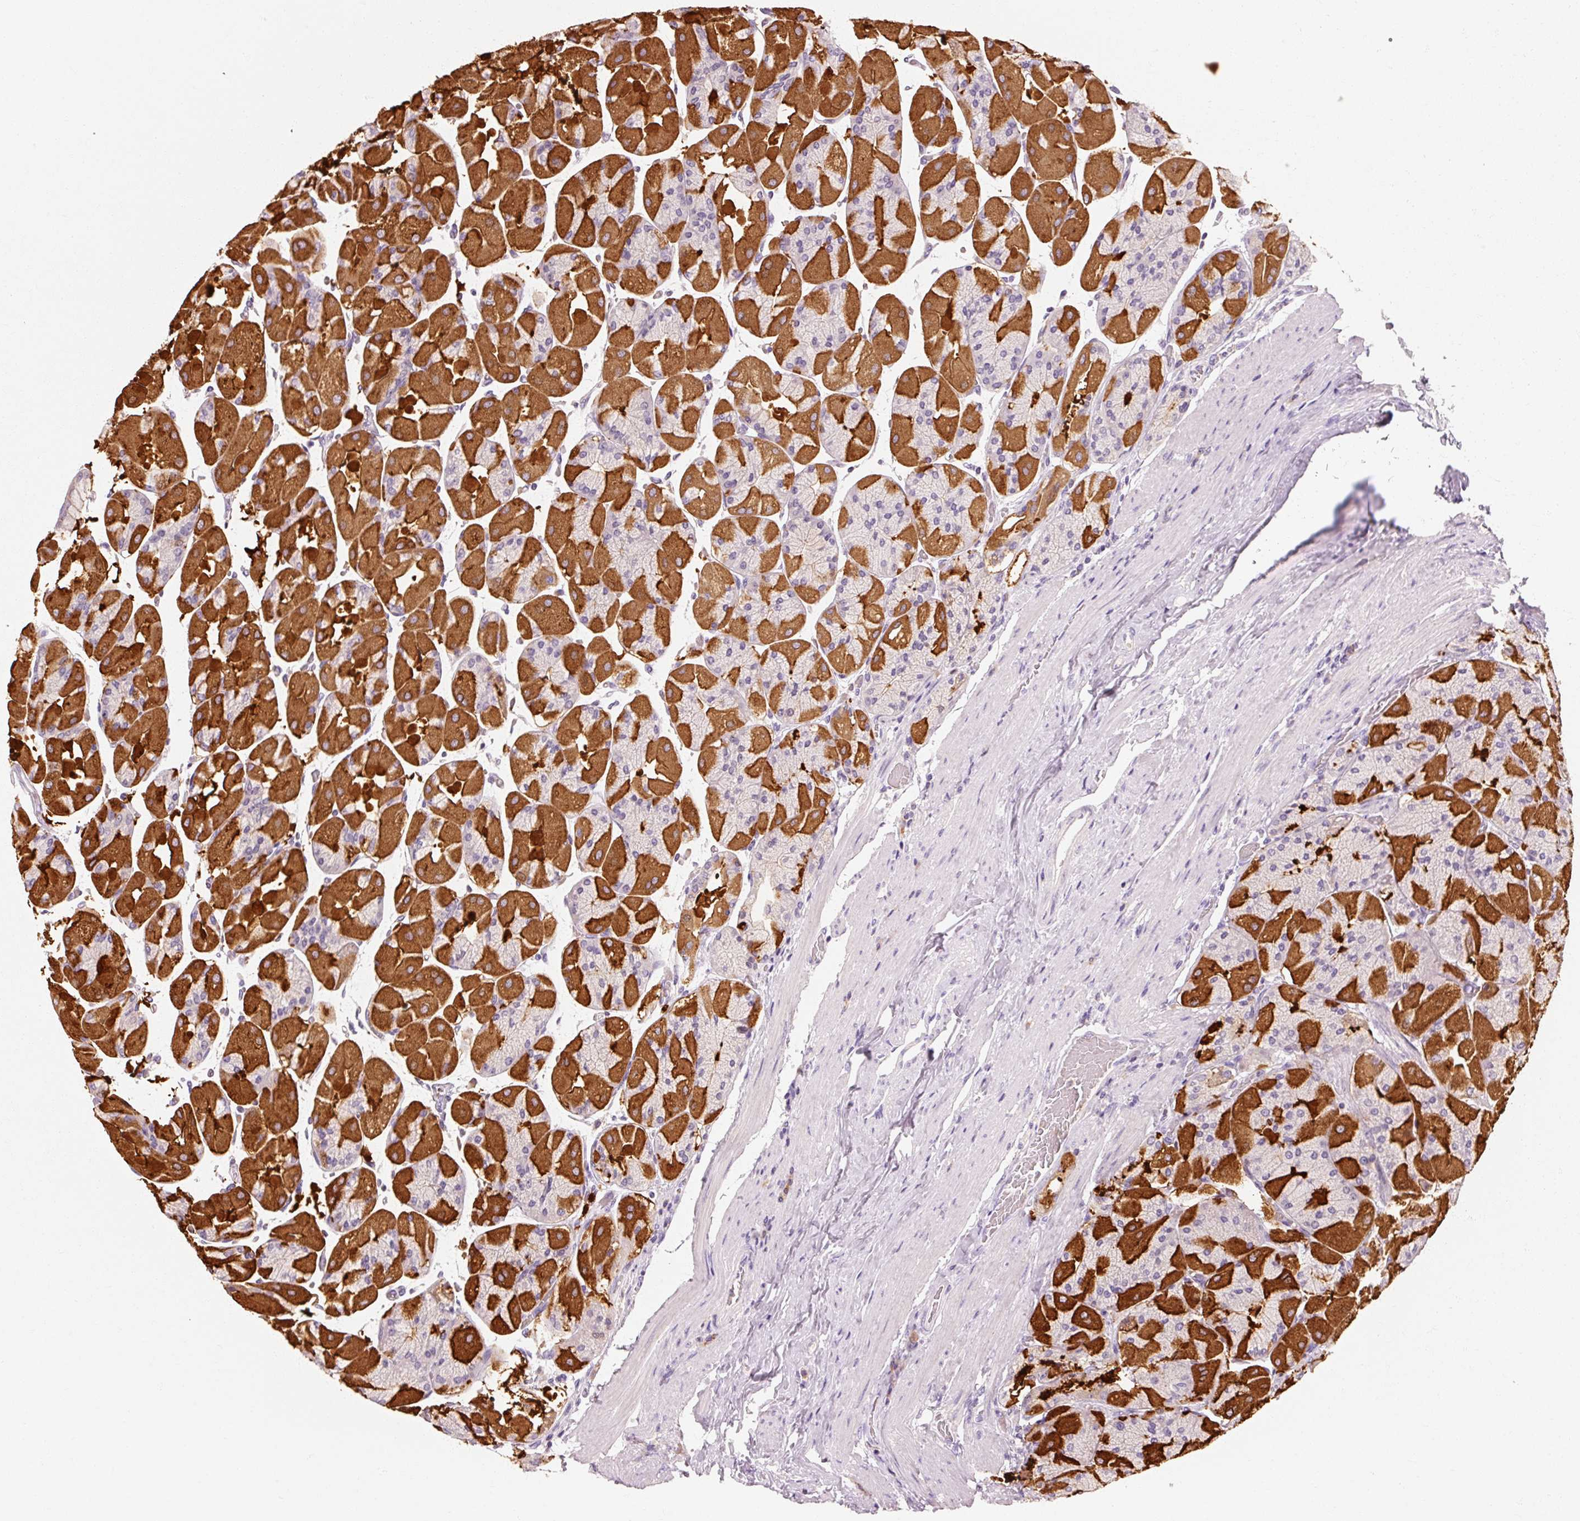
{"staining": {"intensity": "strong", "quantity": "25%-75%", "location": "cytoplasmic/membranous"}, "tissue": "stomach", "cell_type": "Glandular cells", "image_type": "normal", "snomed": [{"axis": "morphology", "description": "Normal tissue, NOS"}, {"axis": "topography", "description": "Stomach"}], "caption": "Protein expression analysis of benign stomach displays strong cytoplasmic/membranous expression in about 25%-75% of glandular cells.", "gene": "OR8K1", "patient": {"sex": "female", "age": 61}}